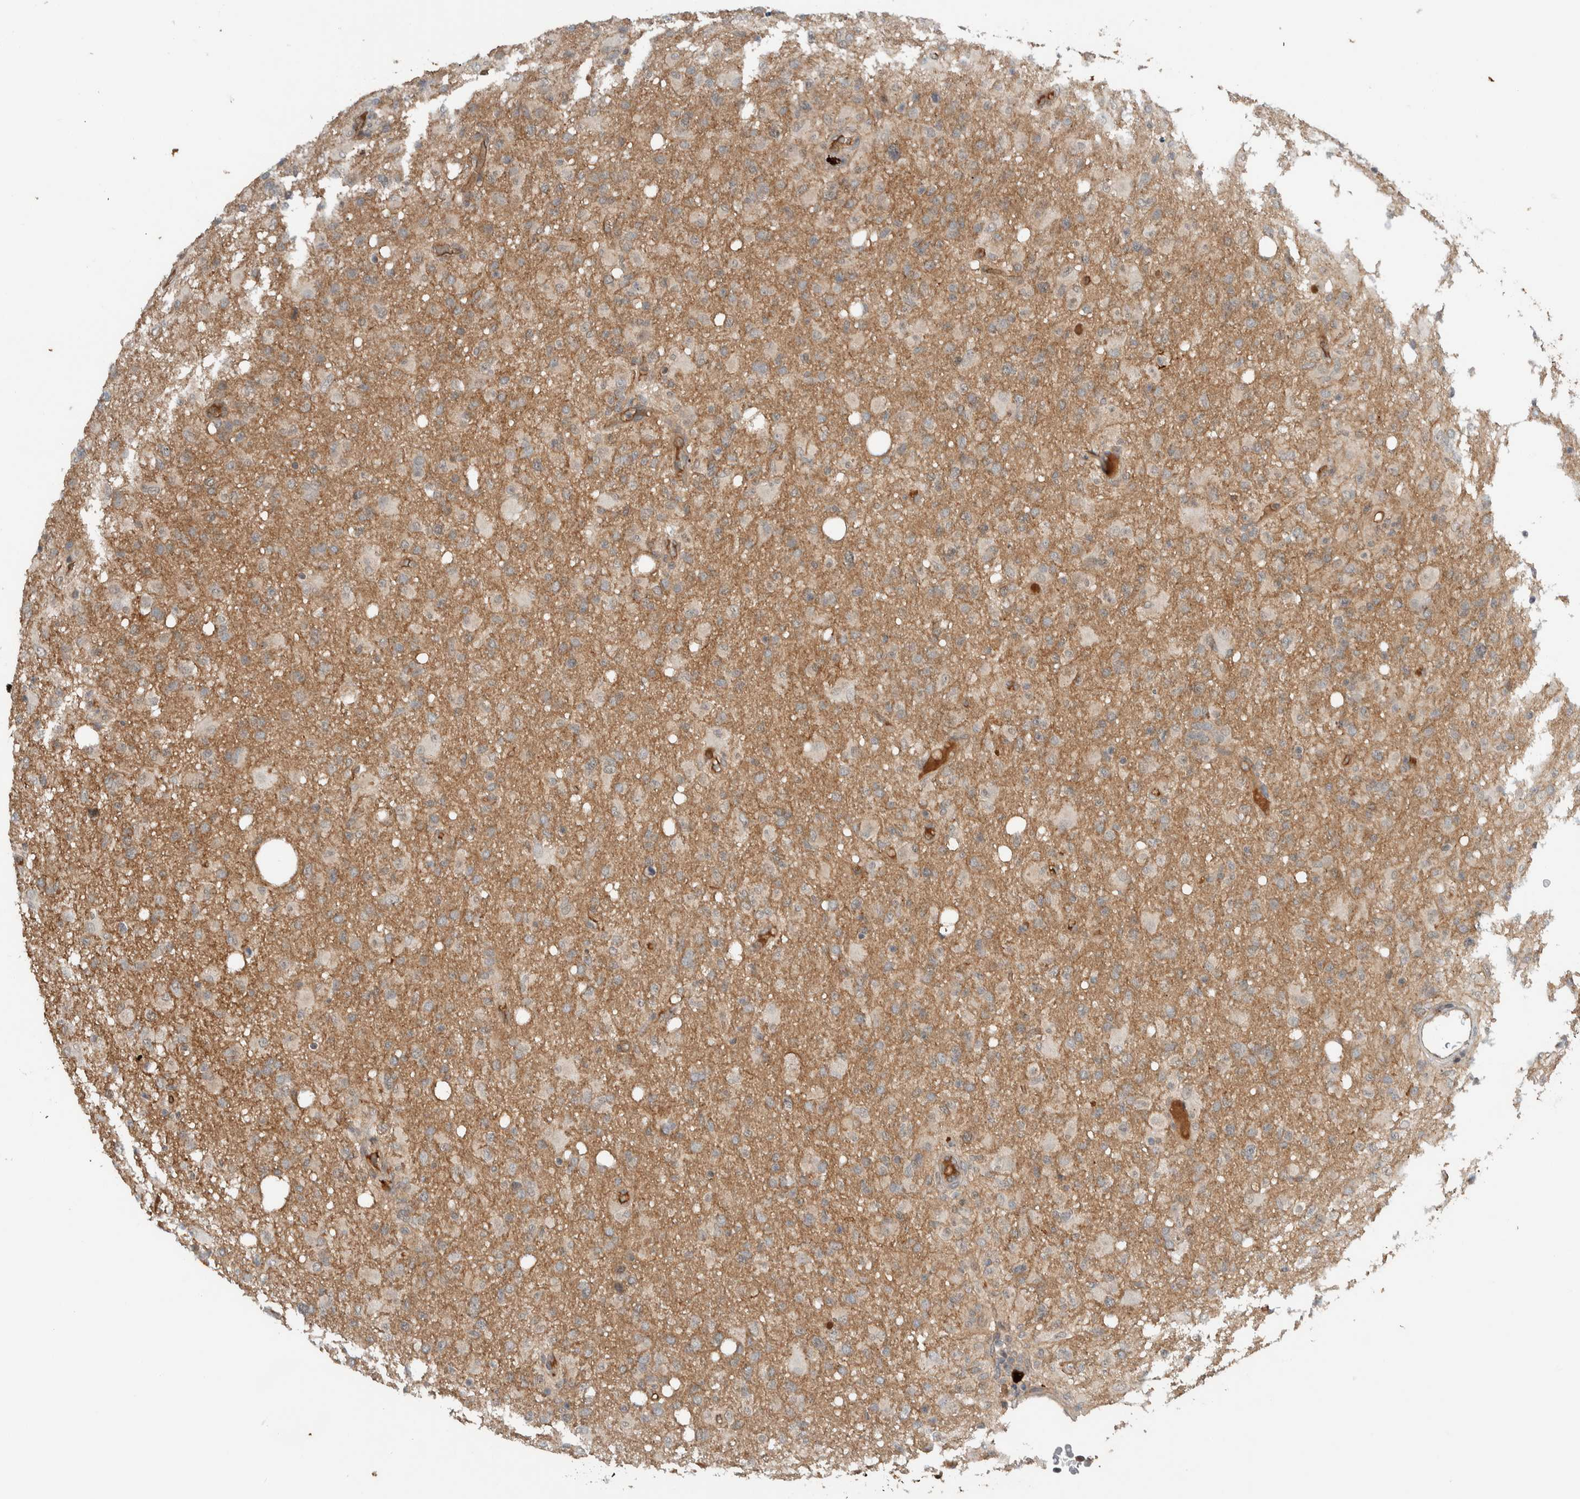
{"staining": {"intensity": "weak", "quantity": "25%-75%", "location": "cytoplasmic/membranous"}, "tissue": "glioma", "cell_type": "Tumor cells", "image_type": "cancer", "snomed": [{"axis": "morphology", "description": "Glioma, malignant, High grade"}, {"axis": "topography", "description": "Brain"}], "caption": "An image of glioma stained for a protein demonstrates weak cytoplasmic/membranous brown staining in tumor cells.", "gene": "ARMC7", "patient": {"sex": "female", "age": 57}}